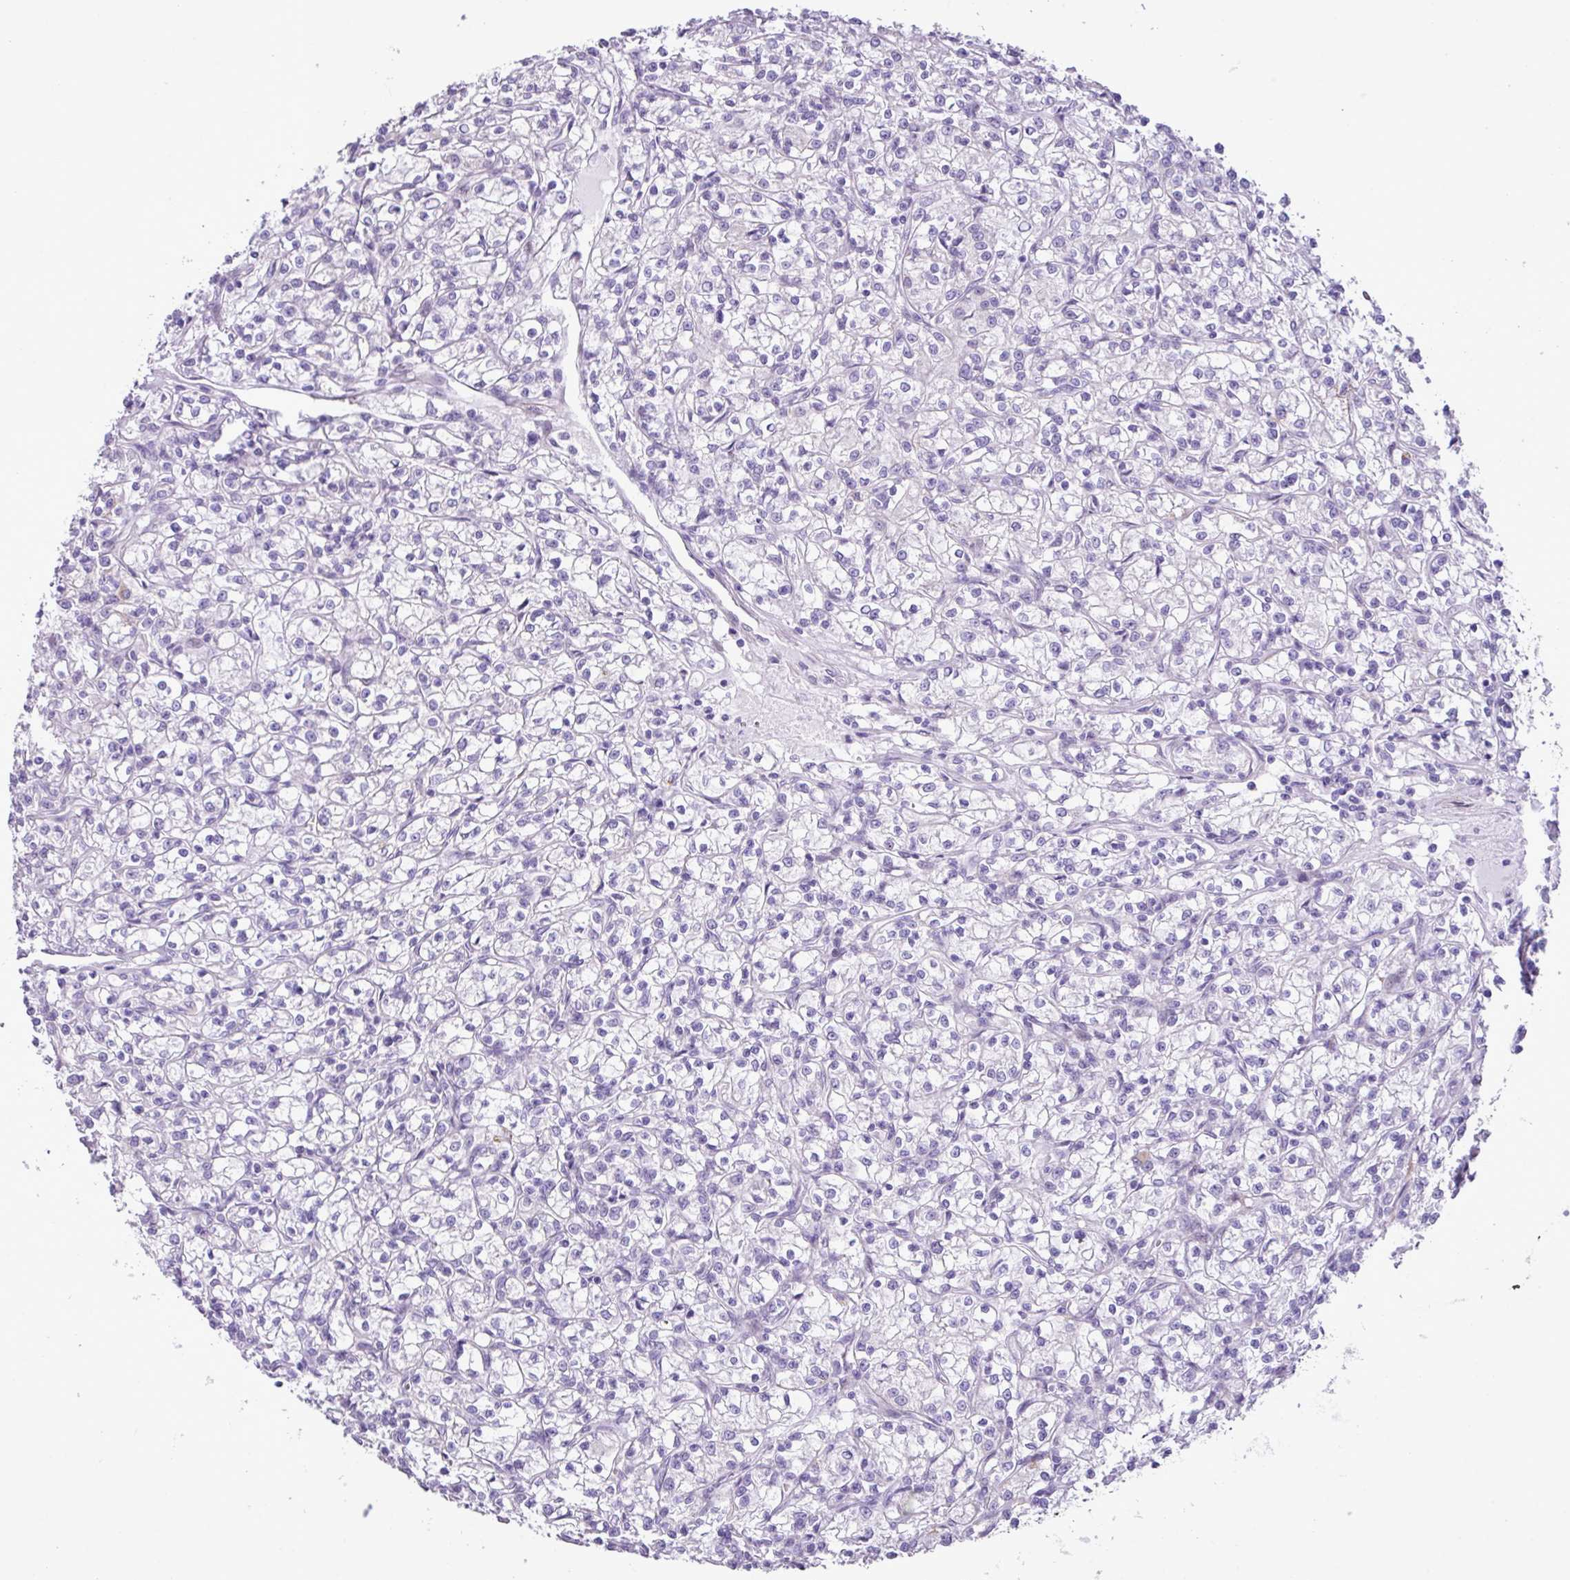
{"staining": {"intensity": "negative", "quantity": "none", "location": "none"}, "tissue": "renal cancer", "cell_type": "Tumor cells", "image_type": "cancer", "snomed": [{"axis": "morphology", "description": "Adenocarcinoma, NOS"}, {"axis": "topography", "description": "Kidney"}], "caption": "Immunohistochemical staining of human renal cancer shows no significant positivity in tumor cells.", "gene": "YLPM1", "patient": {"sex": "female", "age": 59}}